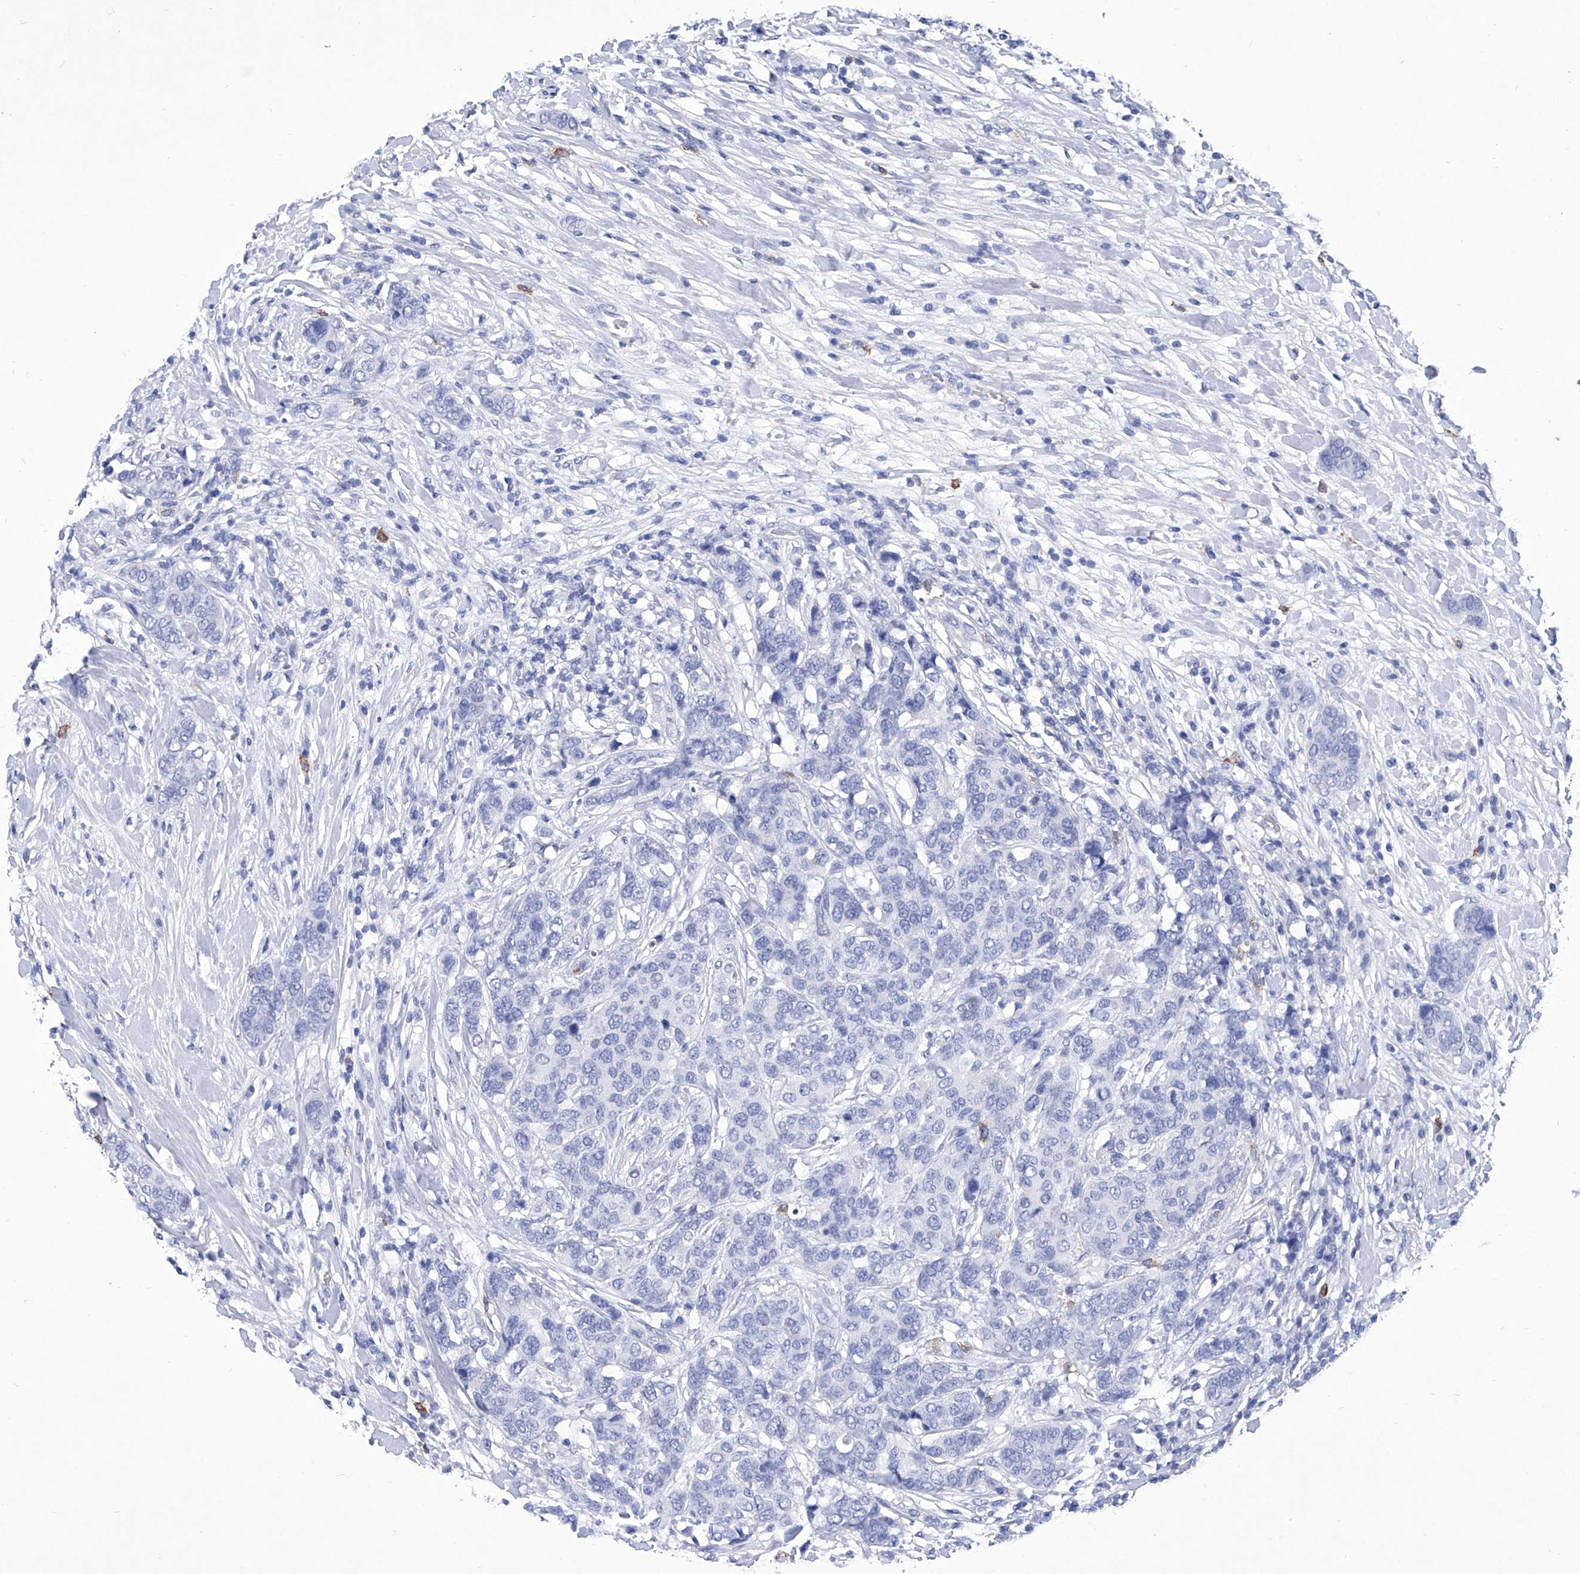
{"staining": {"intensity": "negative", "quantity": "none", "location": "none"}, "tissue": "breast cancer", "cell_type": "Tumor cells", "image_type": "cancer", "snomed": [{"axis": "morphology", "description": "Lobular carcinoma"}, {"axis": "topography", "description": "Breast"}], "caption": "DAB (3,3'-diaminobenzidine) immunohistochemical staining of human lobular carcinoma (breast) demonstrates no significant staining in tumor cells. (Immunohistochemistry, brightfield microscopy, high magnification).", "gene": "IFNL2", "patient": {"sex": "female", "age": 59}}